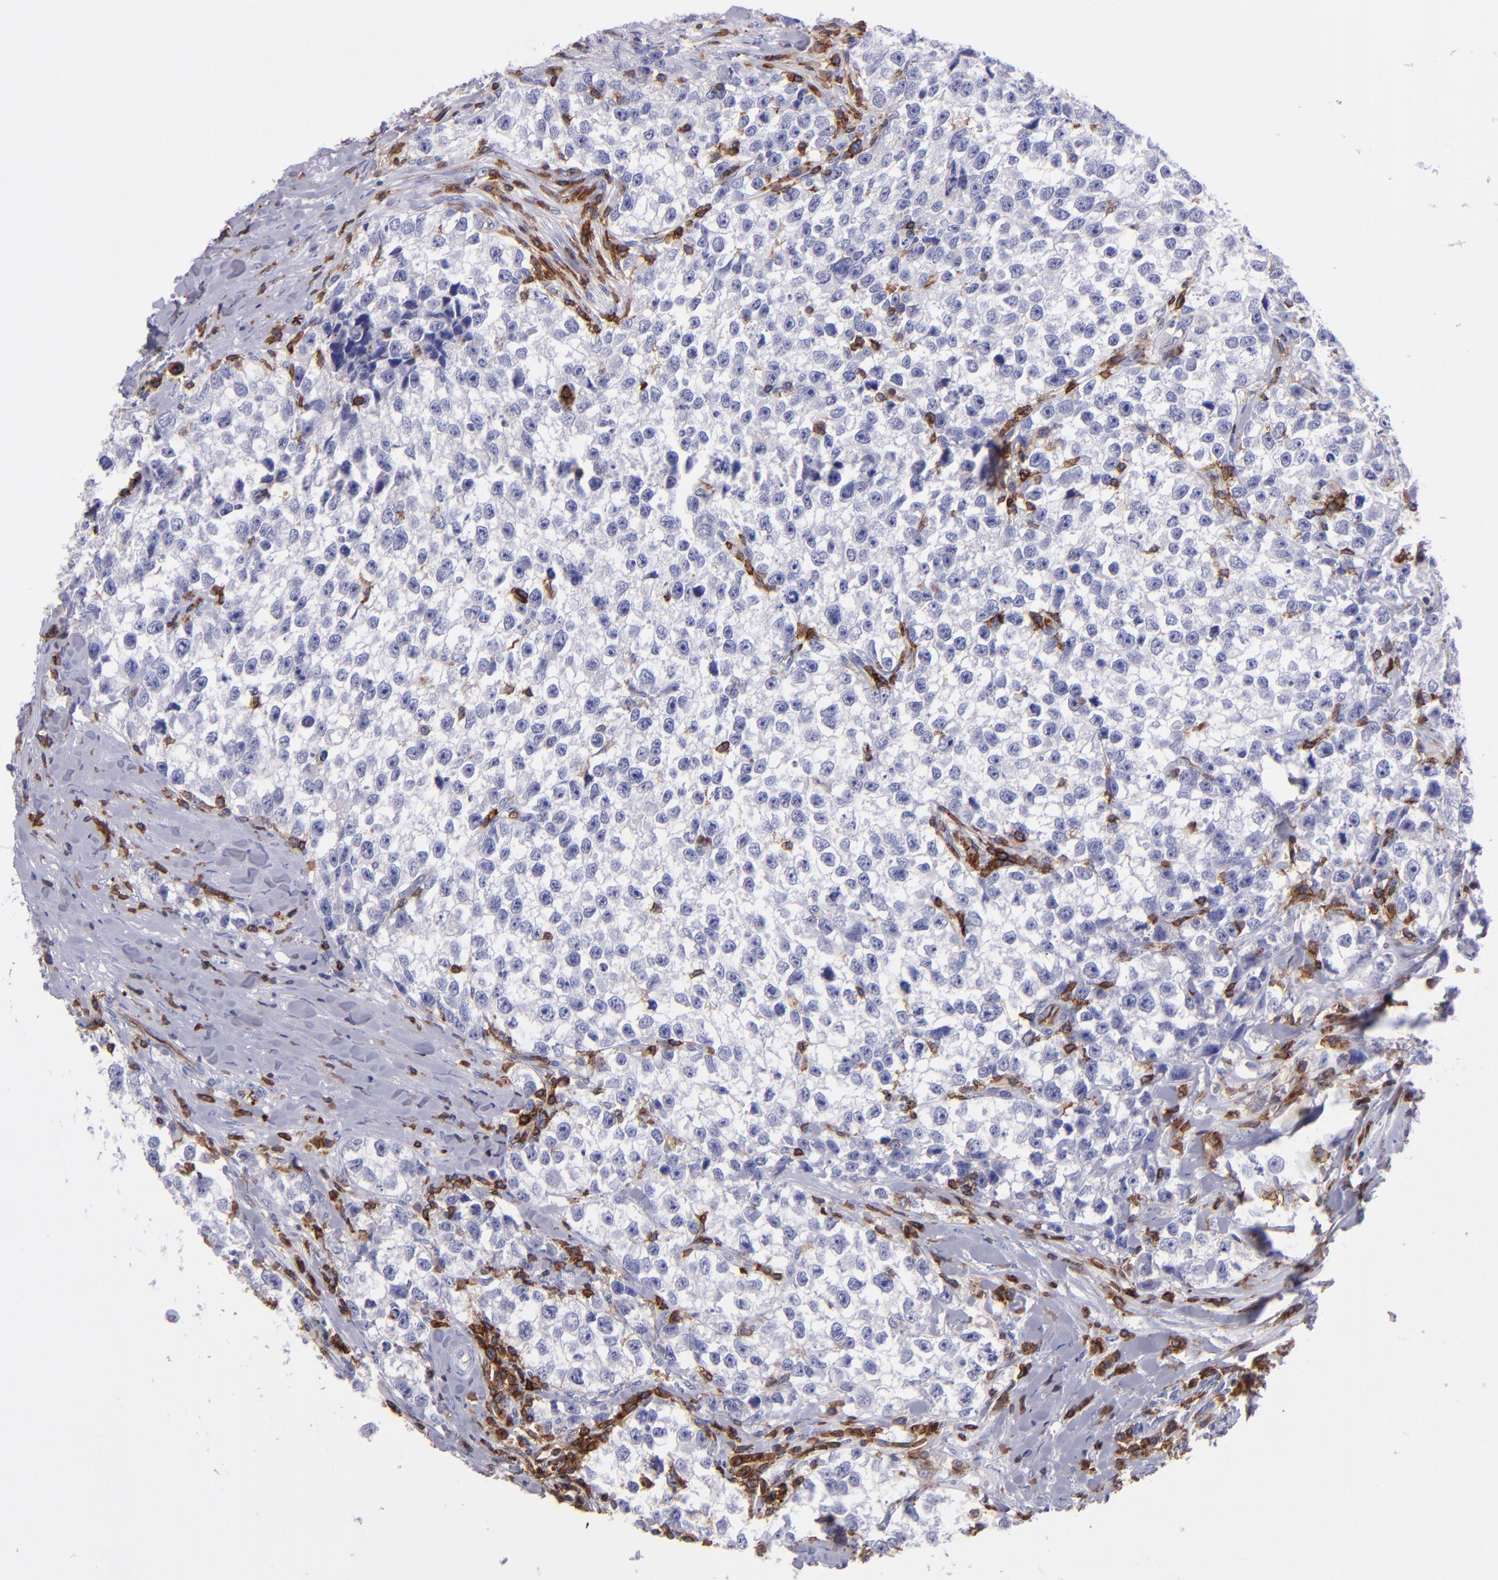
{"staining": {"intensity": "negative", "quantity": "none", "location": "none"}, "tissue": "testis cancer", "cell_type": "Tumor cells", "image_type": "cancer", "snomed": [{"axis": "morphology", "description": "Seminoma, NOS"}, {"axis": "morphology", "description": "Carcinoma, Embryonal, NOS"}, {"axis": "topography", "description": "Testis"}], "caption": "This is an immunohistochemistry image of testis cancer. There is no expression in tumor cells.", "gene": "ICAM3", "patient": {"sex": "male", "age": 30}}